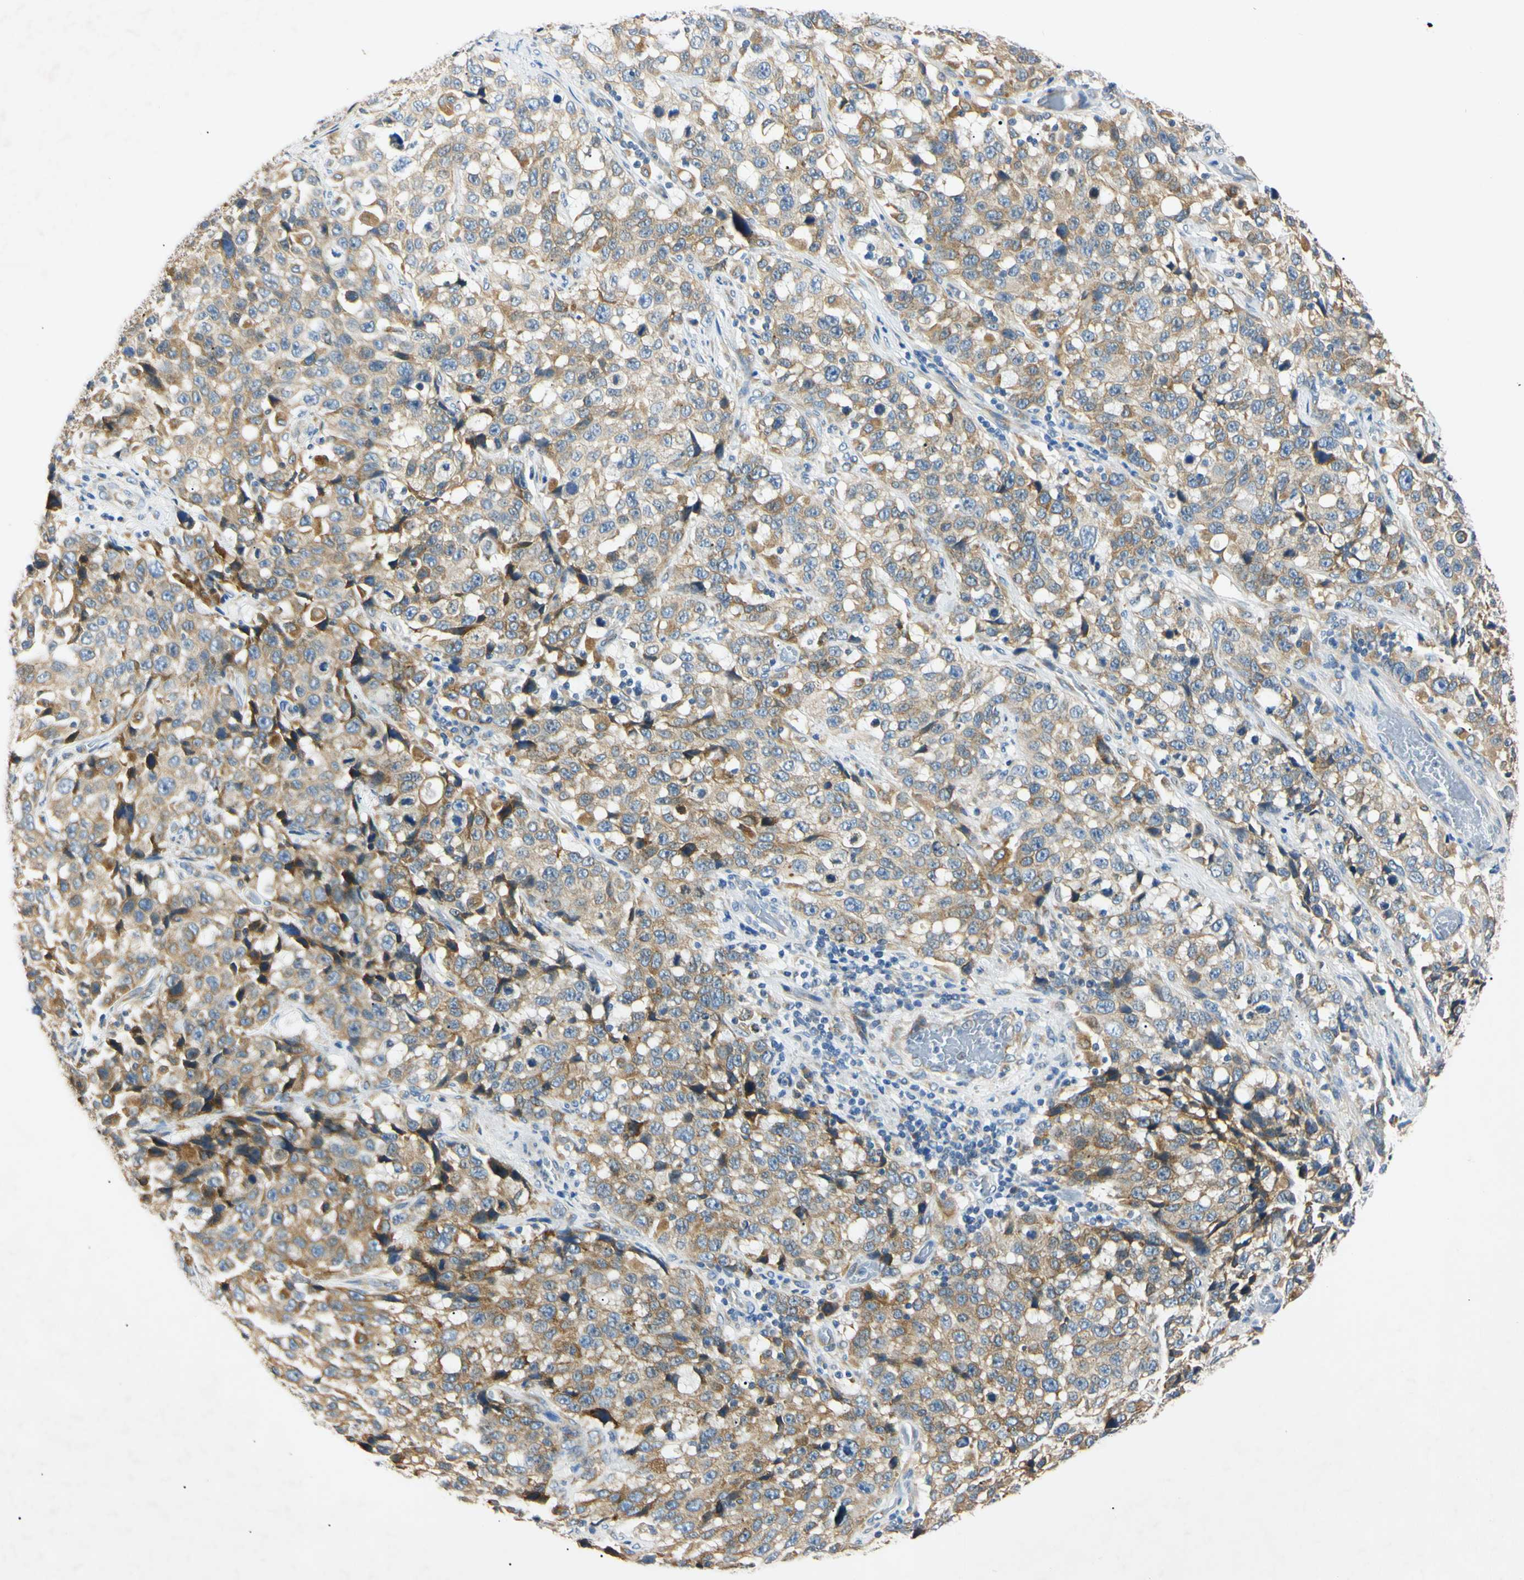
{"staining": {"intensity": "moderate", "quantity": ">75%", "location": "cytoplasmic/membranous"}, "tissue": "stomach cancer", "cell_type": "Tumor cells", "image_type": "cancer", "snomed": [{"axis": "morphology", "description": "Normal tissue, NOS"}, {"axis": "morphology", "description": "Adenocarcinoma, NOS"}, {"axis": "topography", "description": "Stomach"}], "caption": "Stomach adenocarcinoma was stained to show a protein in brown. There is medium levels of moderate cytoplasmic/membranous positivity in about >75% of tumor cells. The staining was performed using DAB, with brown indicating positive protein expression. Nuclei are stained blue with hematoxylin.", "gene": "DNAJB12", "patient": {"sex": "male", "age": 48}}